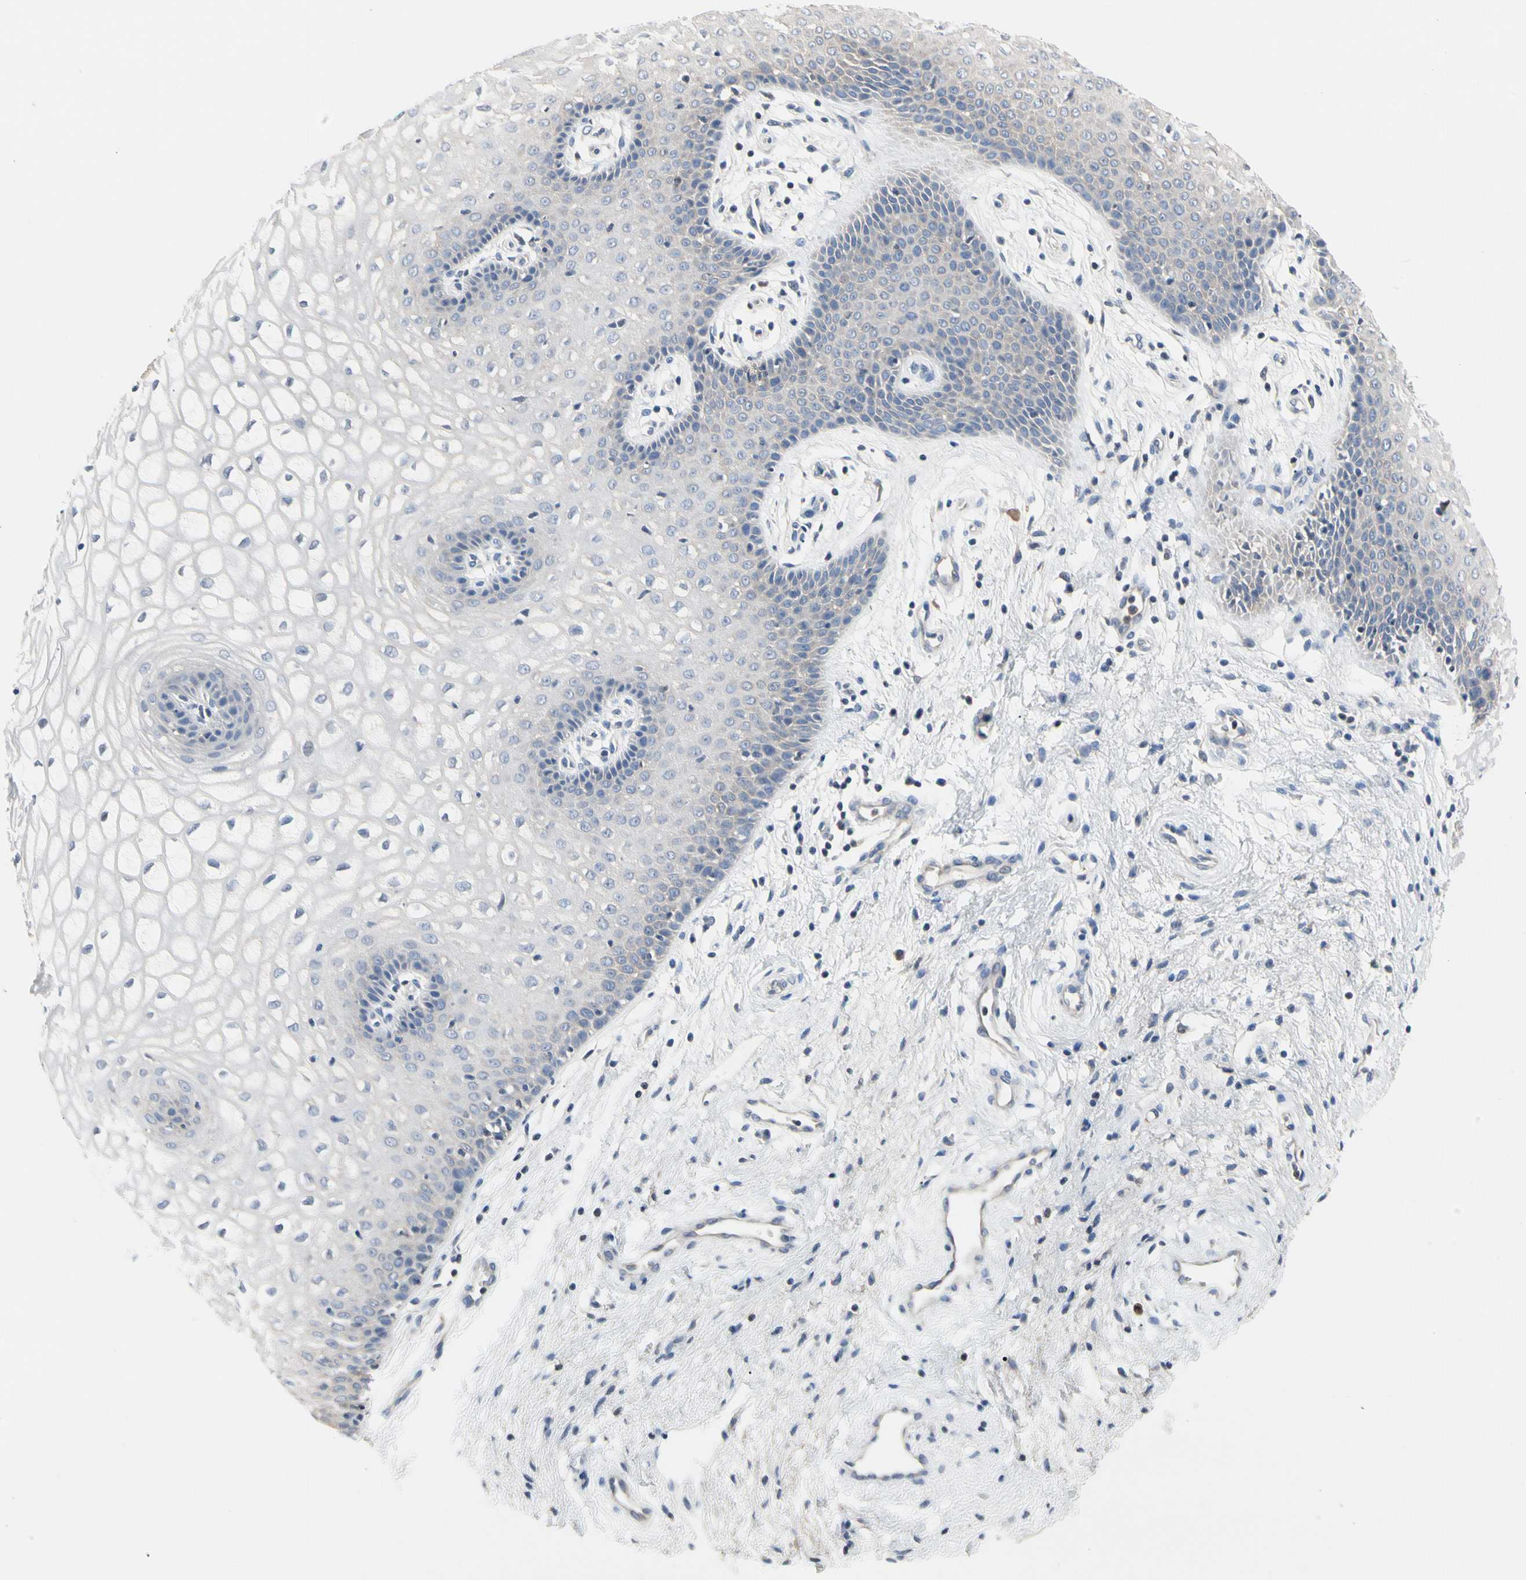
{"staining": {"intensity": "negative", "quantity": "none", "location": "none"}, "tissue": "vagina", "cell_type": "Squamous epithelial cells", "image_type": "normal", "snomed": [{"axis": "morphology", "description": "Normal tissue, NOS"}, {"axis": "topography", "description": "Vagina"}], "caption": "DAB (3,3'-diaminobenzidine) immunohistochemical staining of unremarkable human vagina exhibits no significant expression in squamous epithelial cells.", "gene": "ECRG4", "patient": {"sex": "female", "age": 34}}